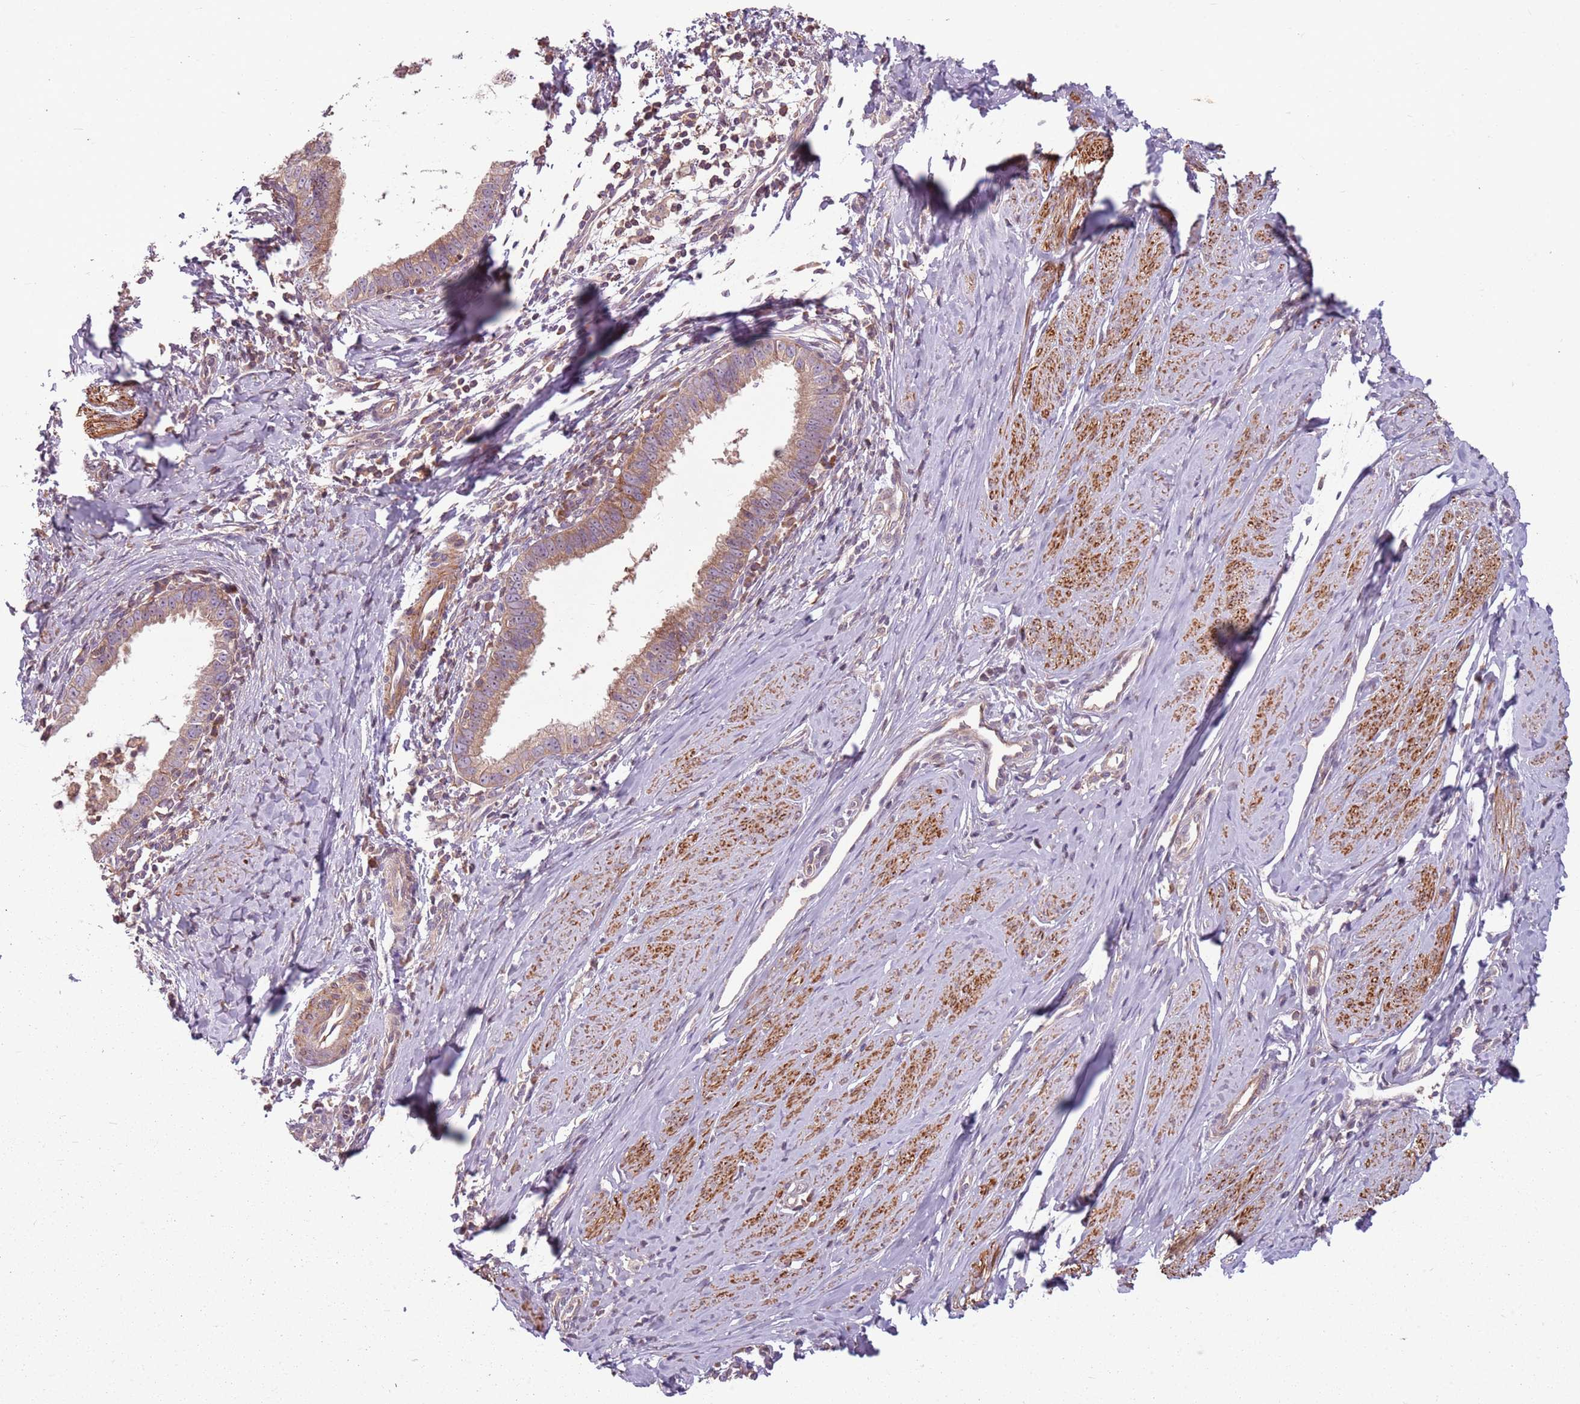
{"staining": {"intensity": "weak", "quantity": ">75%", "location": "cytoplasmic/membranous"}, "tissue": "cervical cancer", "cell_type": "Tumor cells", "image_type": "cancer", "snomed": [{"axis": "morphology", "description": "Adenocarcinoma, NOS"}, {"axis": "topography", "description": "Cervix"}], "caption": "IHC (DAB) staining of cervical cancer (adenocarcinoma) reveals weak cytoplasmic/membranous protein positivity in approximately >75% of tumor cells. The staining was performed using DAB (3,3'-diaminobenzidine) to visualize the protein expression in brown, while the nuclei were stained in blue with hematoxylin (Magnification: 20x).", "gene": "RPL21", "patient": {"sex": "female", "age": 36}}